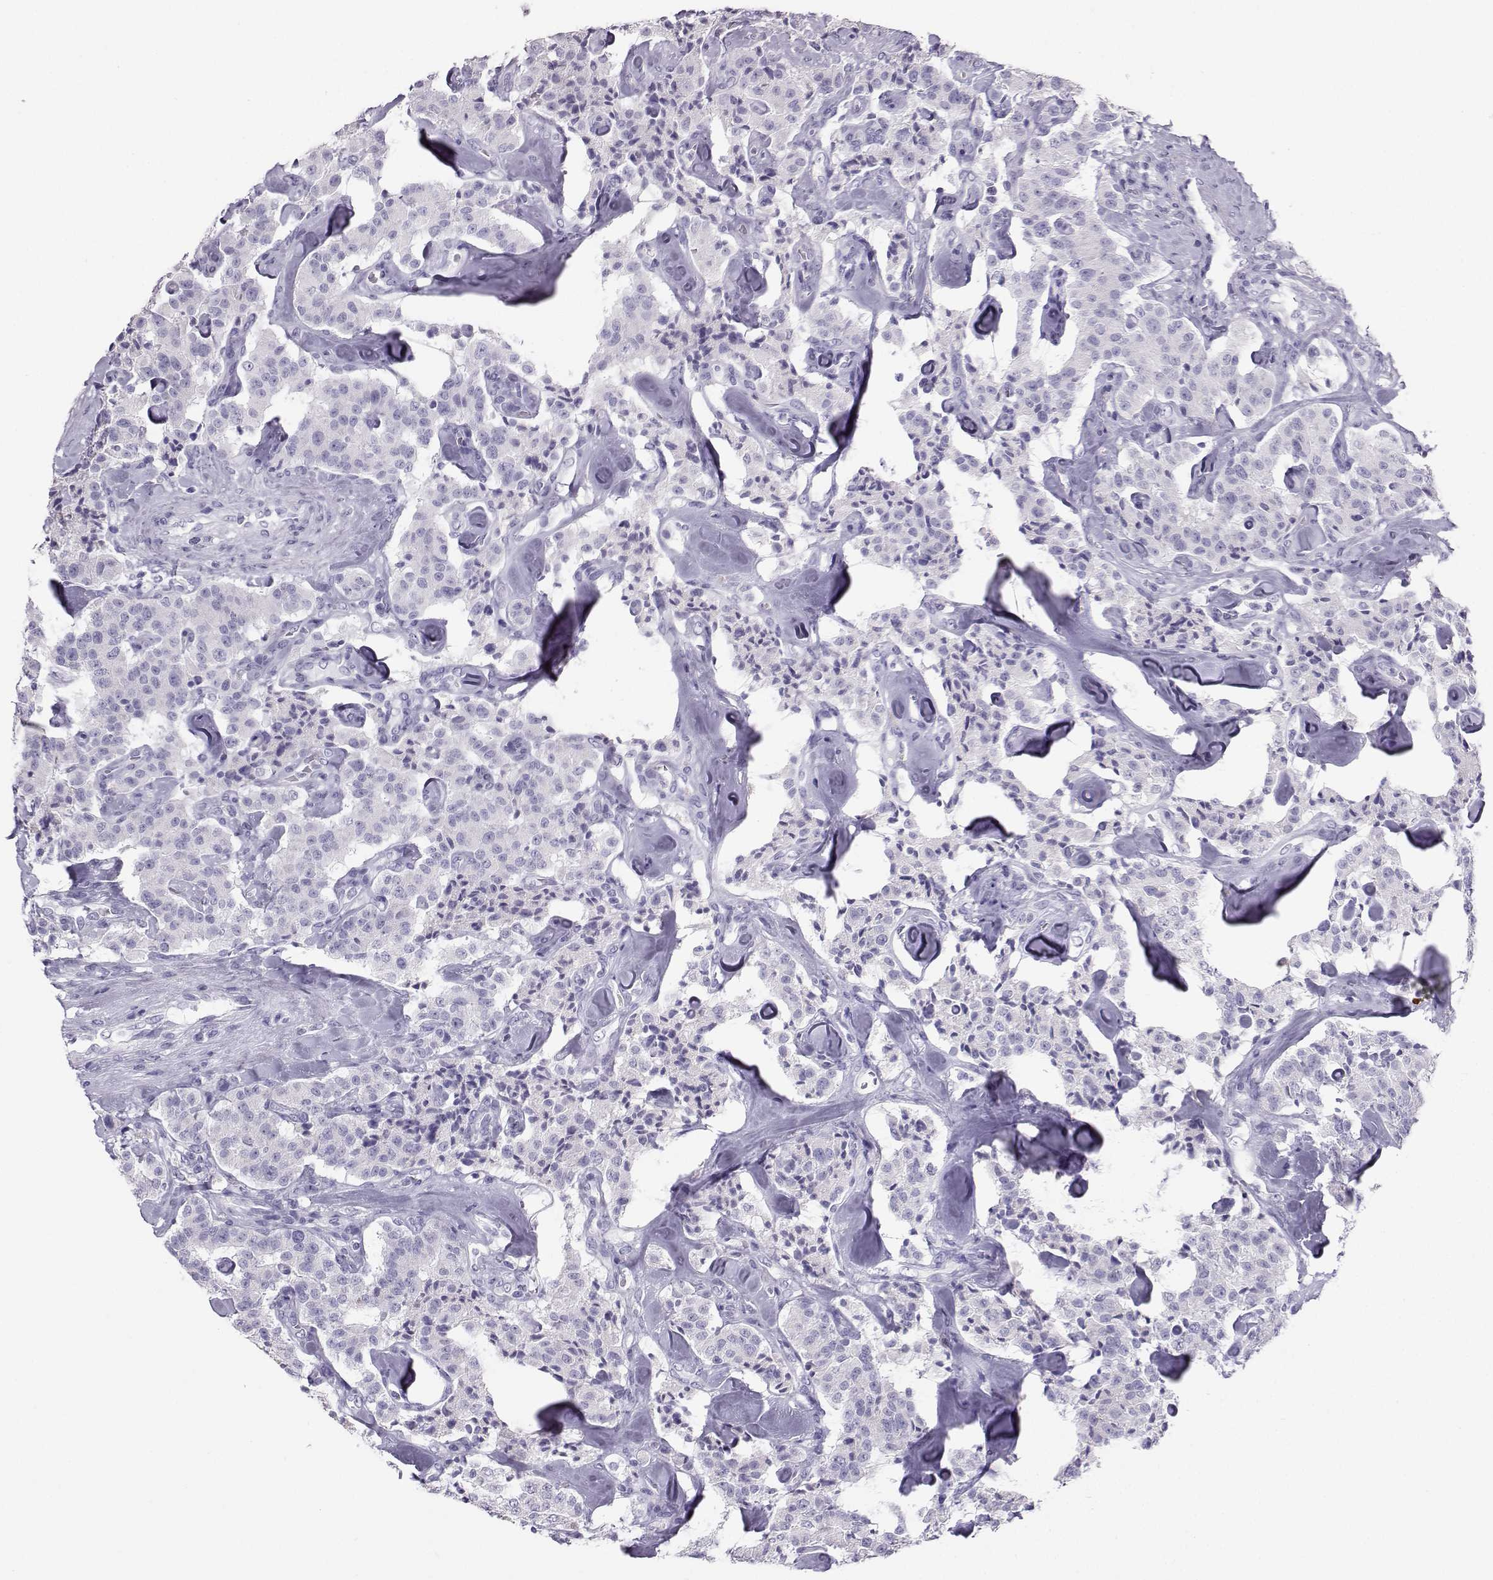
{"staining": {"intensity": "negative", "quantity": "none", "location": "none"}, "tissue": "carcinoid", "cell_type": "Tumor cells", "image_type": "cancer", "snomed": [{"axis": "morphology", "description": "Carcinoid, malignant, NOS"}, {"axis": "topography", "description": "Pancreas"}], "caption": "IHC of malignant carcinoid shows no expression in tumor cells.", "gene": "NEFL", "patient": {"sex": "male", "age": 41}}